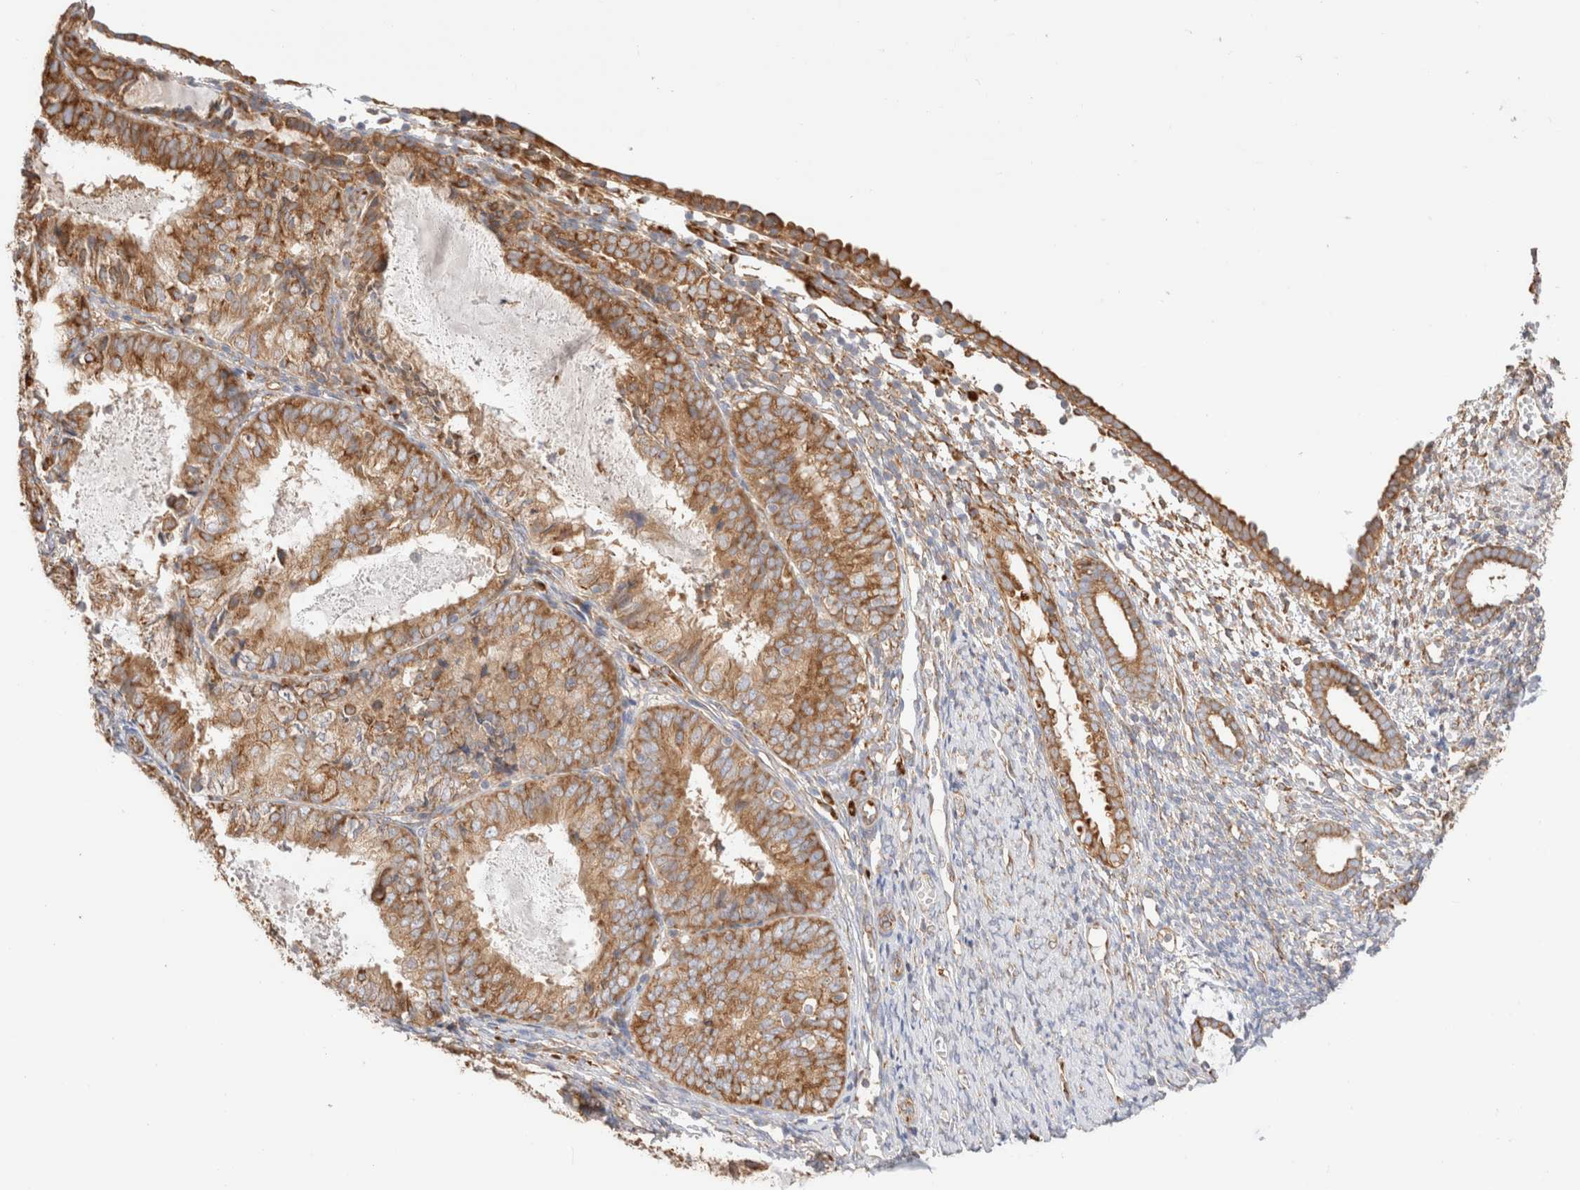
{"staining": {"intensity": "moderate", "quantity": "25%-75%", "location": "cytoplasmic/membranous"}, "tissue": "endometrium", "cell_type": "Cells in endometrial stroma", "image_type": "normal", "snomed": [{"axis": "morphology", "description": "Normal tissue, NOS"}, {"axis": "morphology", "description": "Adenocarcinoma, NOS"}, {"axis": "topography", "description": "Endometrium"}], "caption": "A micrograph of human endometrium stained for a protein shows moderate cytoplasmic/membranous brown staining in cells in endometrial stroma. Immunohistochemistry (ihc) stains the protein in brown and the nuclei are stained blue.", "gene": "ZC2HC1A", "patient": {"sex": "female", "age": 57}}